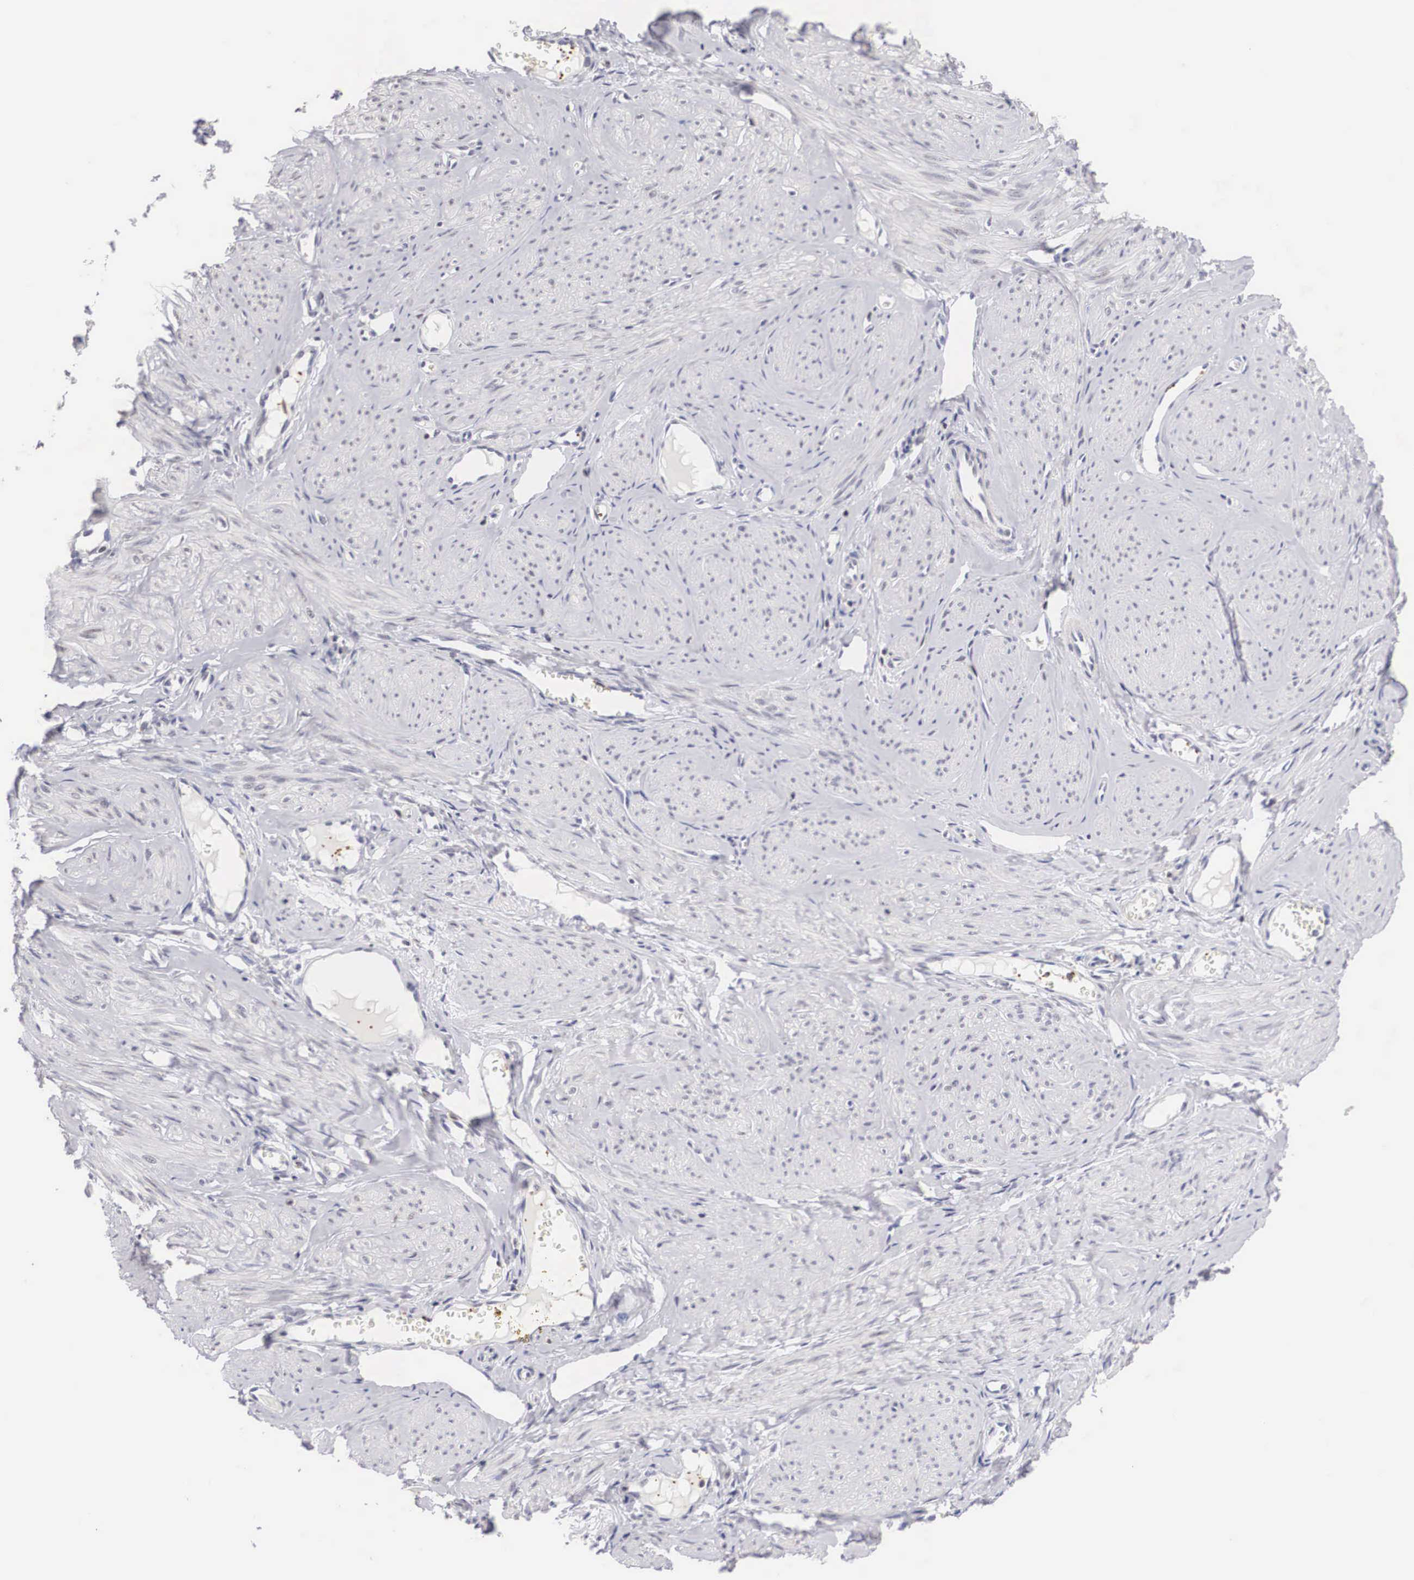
{"staining": {"intensity": "negative", "quantity": "none", "location": "none"}, "tissue": "smooth muscle", "cell_type": "Smooth muscle cells", "image_type": "normal", "snomed": [{"axis": "morphology", "description": "Normal tissue, NOS"}, {"axis": "topography", "description": "Uterus"}], "caption": "This photomicrograph is of unremarkable smooth muscle stained with immunohistochemistry to label a protein in brown with the nuclei are counter-stained blue. There is no positivity in smooth muscle cells.", "gene": "FAM47A", "patient": {"sex": "female", "age": 45}}